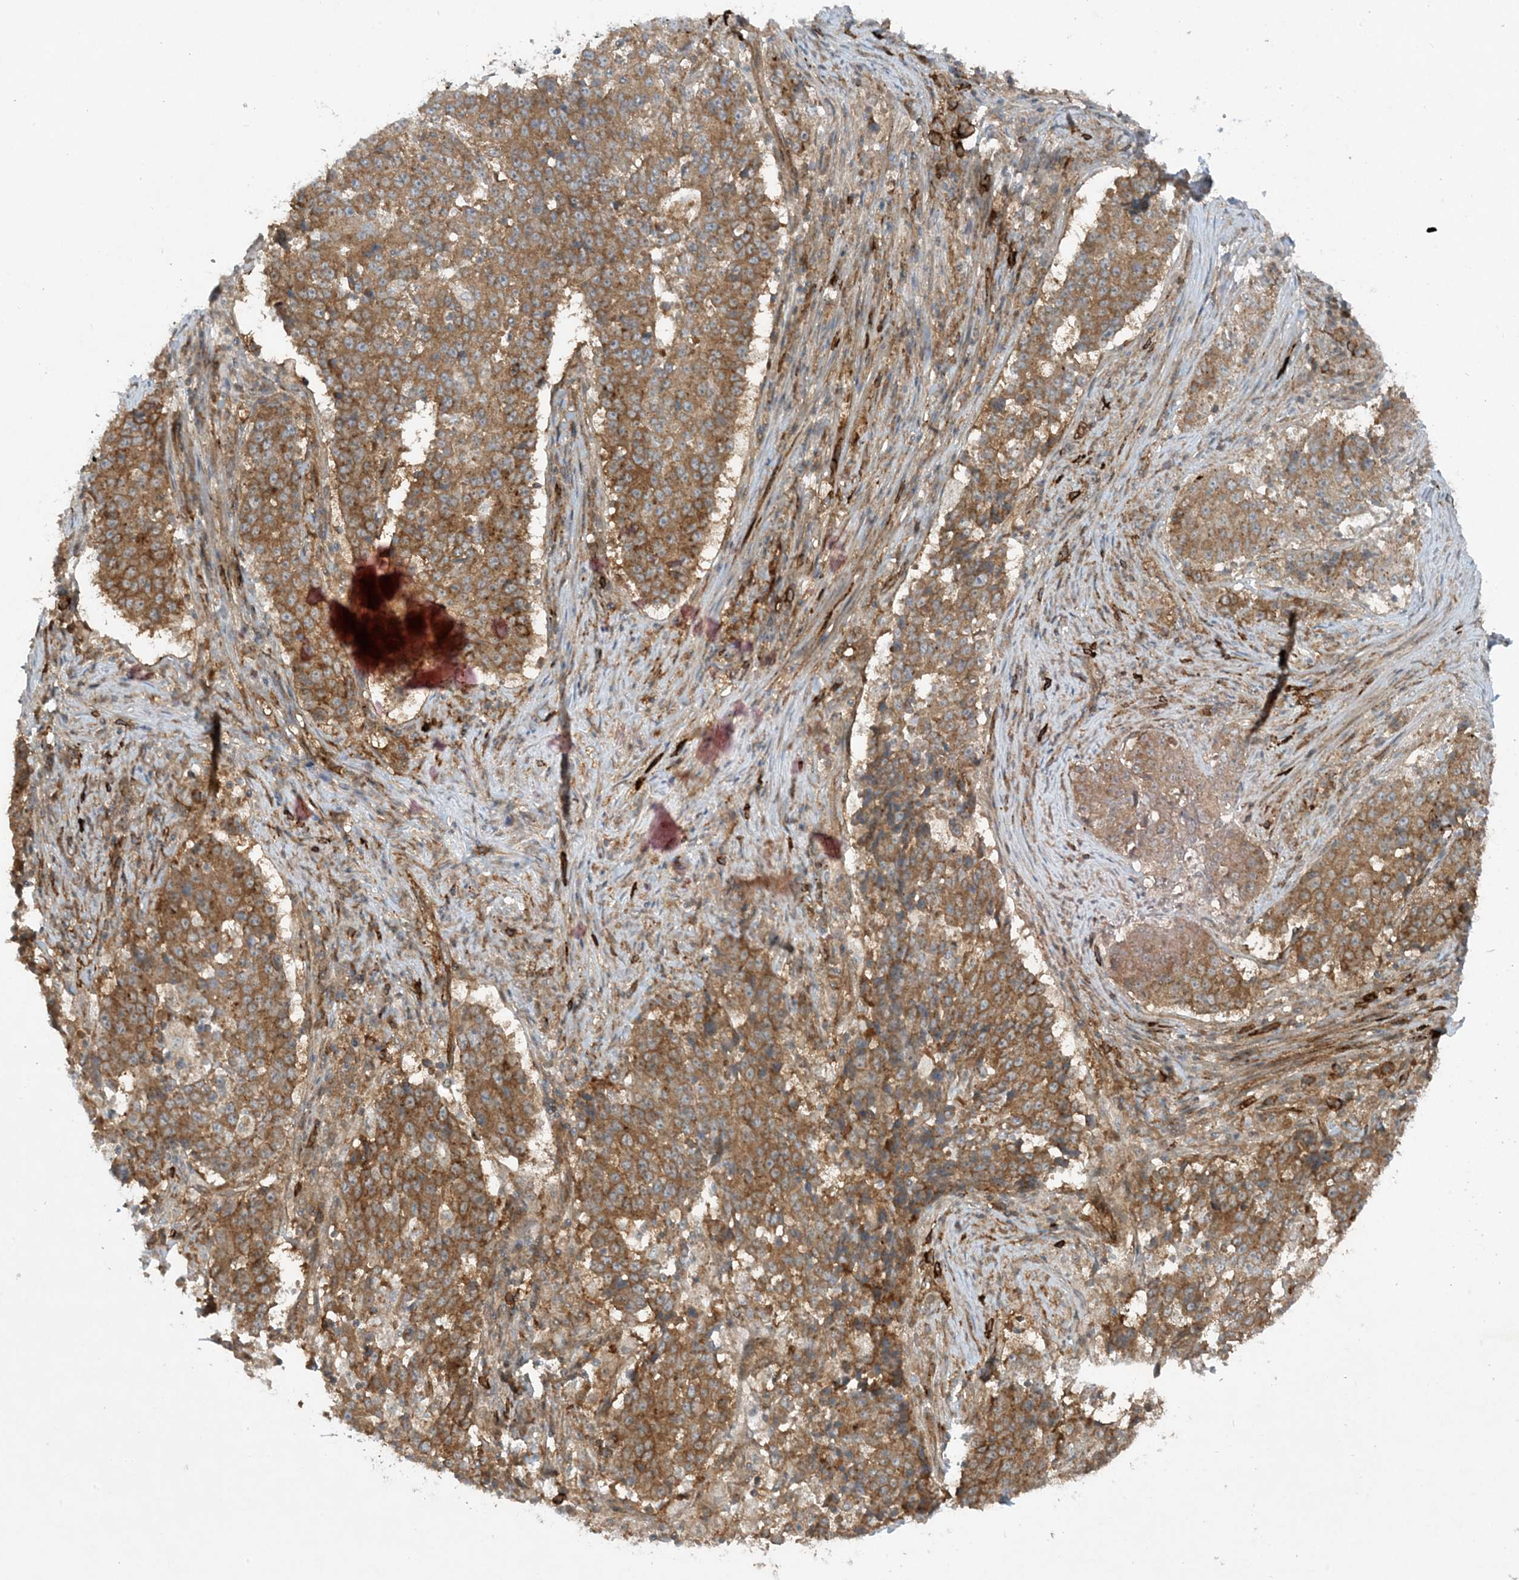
{"staining": {"intensity": "moderate", "quantity": ">75%", "location": "cytoplasmic/membranous"}, "tissue": "stomach cancer", "cell_type": "Tumor cells", "image_type": "cancer", "snomed": [{"axis": "morphology", "description": "Adenocarcinoma, NOS"}, {"axis": "topography", "description": "Stomach"}], "caption": "Protein expression analysis of stomach cancer (adenocarcinoma) demonstrates moderate cytoplasmic/membranous positivity in approximately >75% of tumor cells.", "gene": "STAM2", "patient": {"sex": "male", "age": 59}}